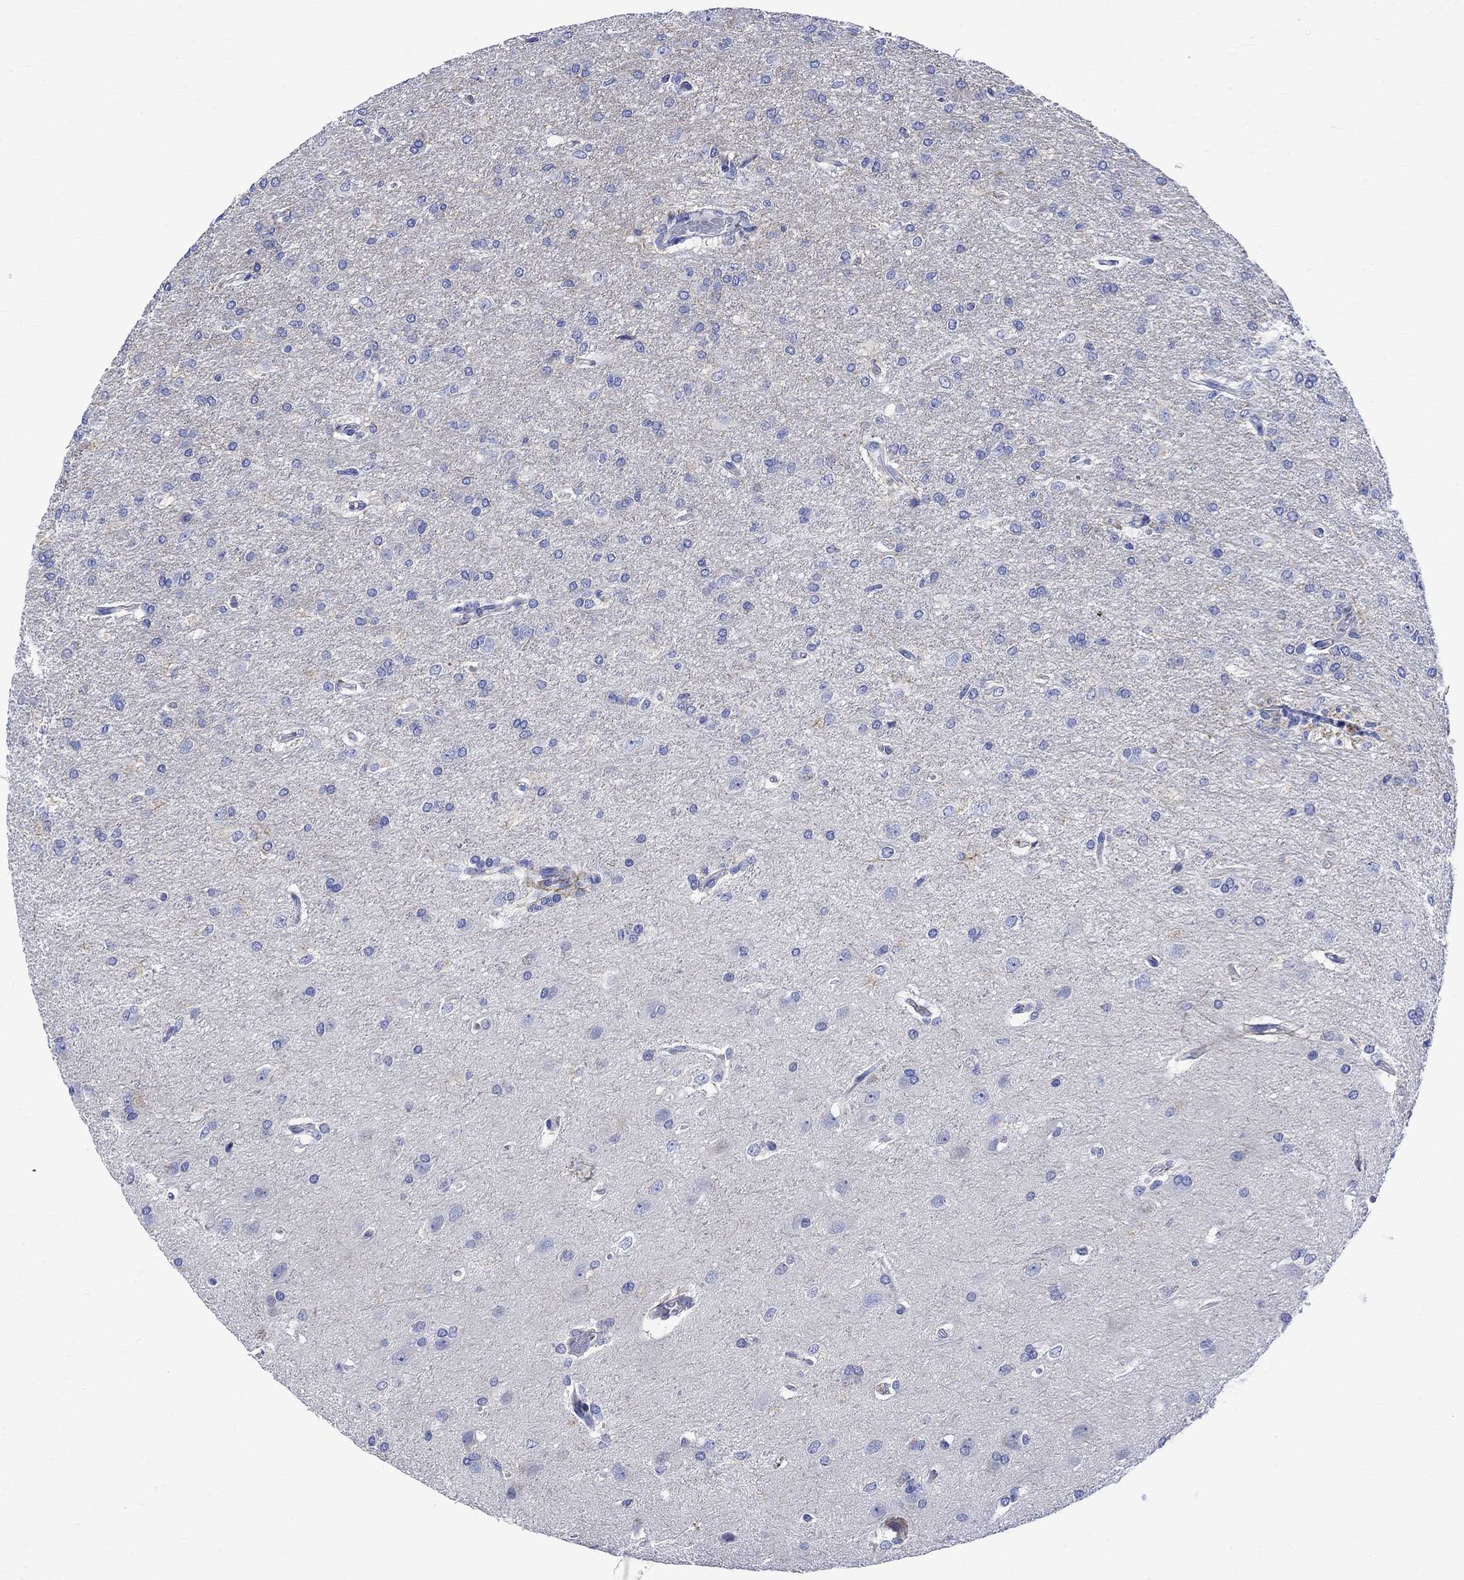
{"staining": {"intensity": "negative", "quantity": "none", "location": "none"}, "tissue": "glioma", "cell_type": "Tumor cells", "image_type": "cancer", "snomed": [{"axis": "morphology", "description": "Glioma, malignant, High grade"}, {"axis": "topography", "description": "Brain"}], "caption": "Tumor cells show no significant protein staining in malignant high-grade glioma.", "gene": "PARVB", "patient": {"sex": "male", "age": 68}}